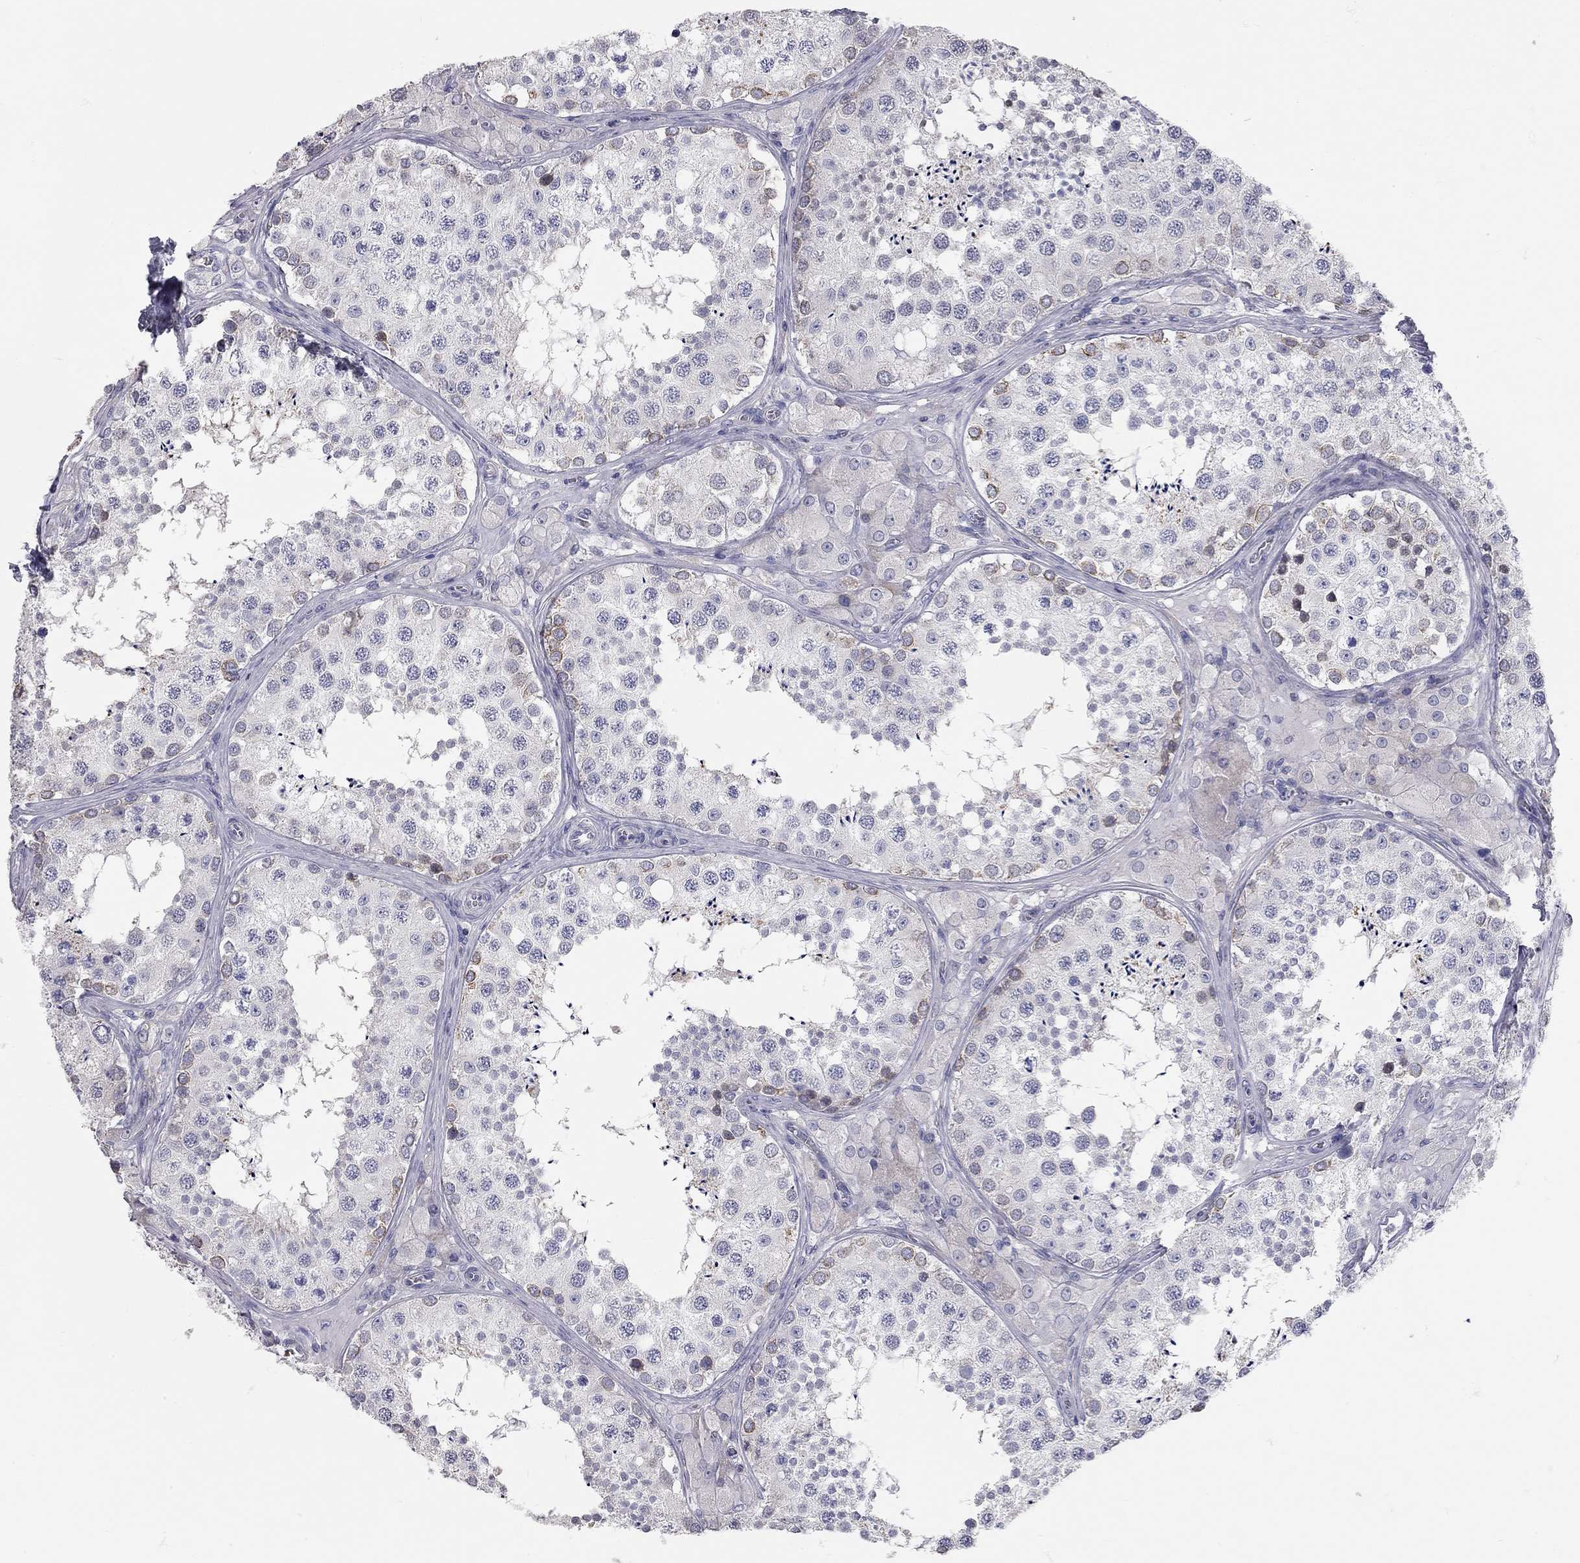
{"staining": {"intensity": "moderate", "quantity": "<25%", "location": "cytoplasmic/membranous"}, "tissue": "testis", "cell_type": "Cells in seminiferous ducts", "image_type": "normal", "snomed": [{"axis": "morphology", "description": "Normal tissue, NOS"}, {"axis": "topography", "description": "Testis"}], "caption": "A brown stain labels moderate cytoplasmic/membranous staining of a protein in cells in seminiferous ducts of normal human testis. Ihc stains the protein of interest in brown and the nuclei are stained blue.", "gene": "XAGE2", "patient": {"sex": "male", "age": 34}}